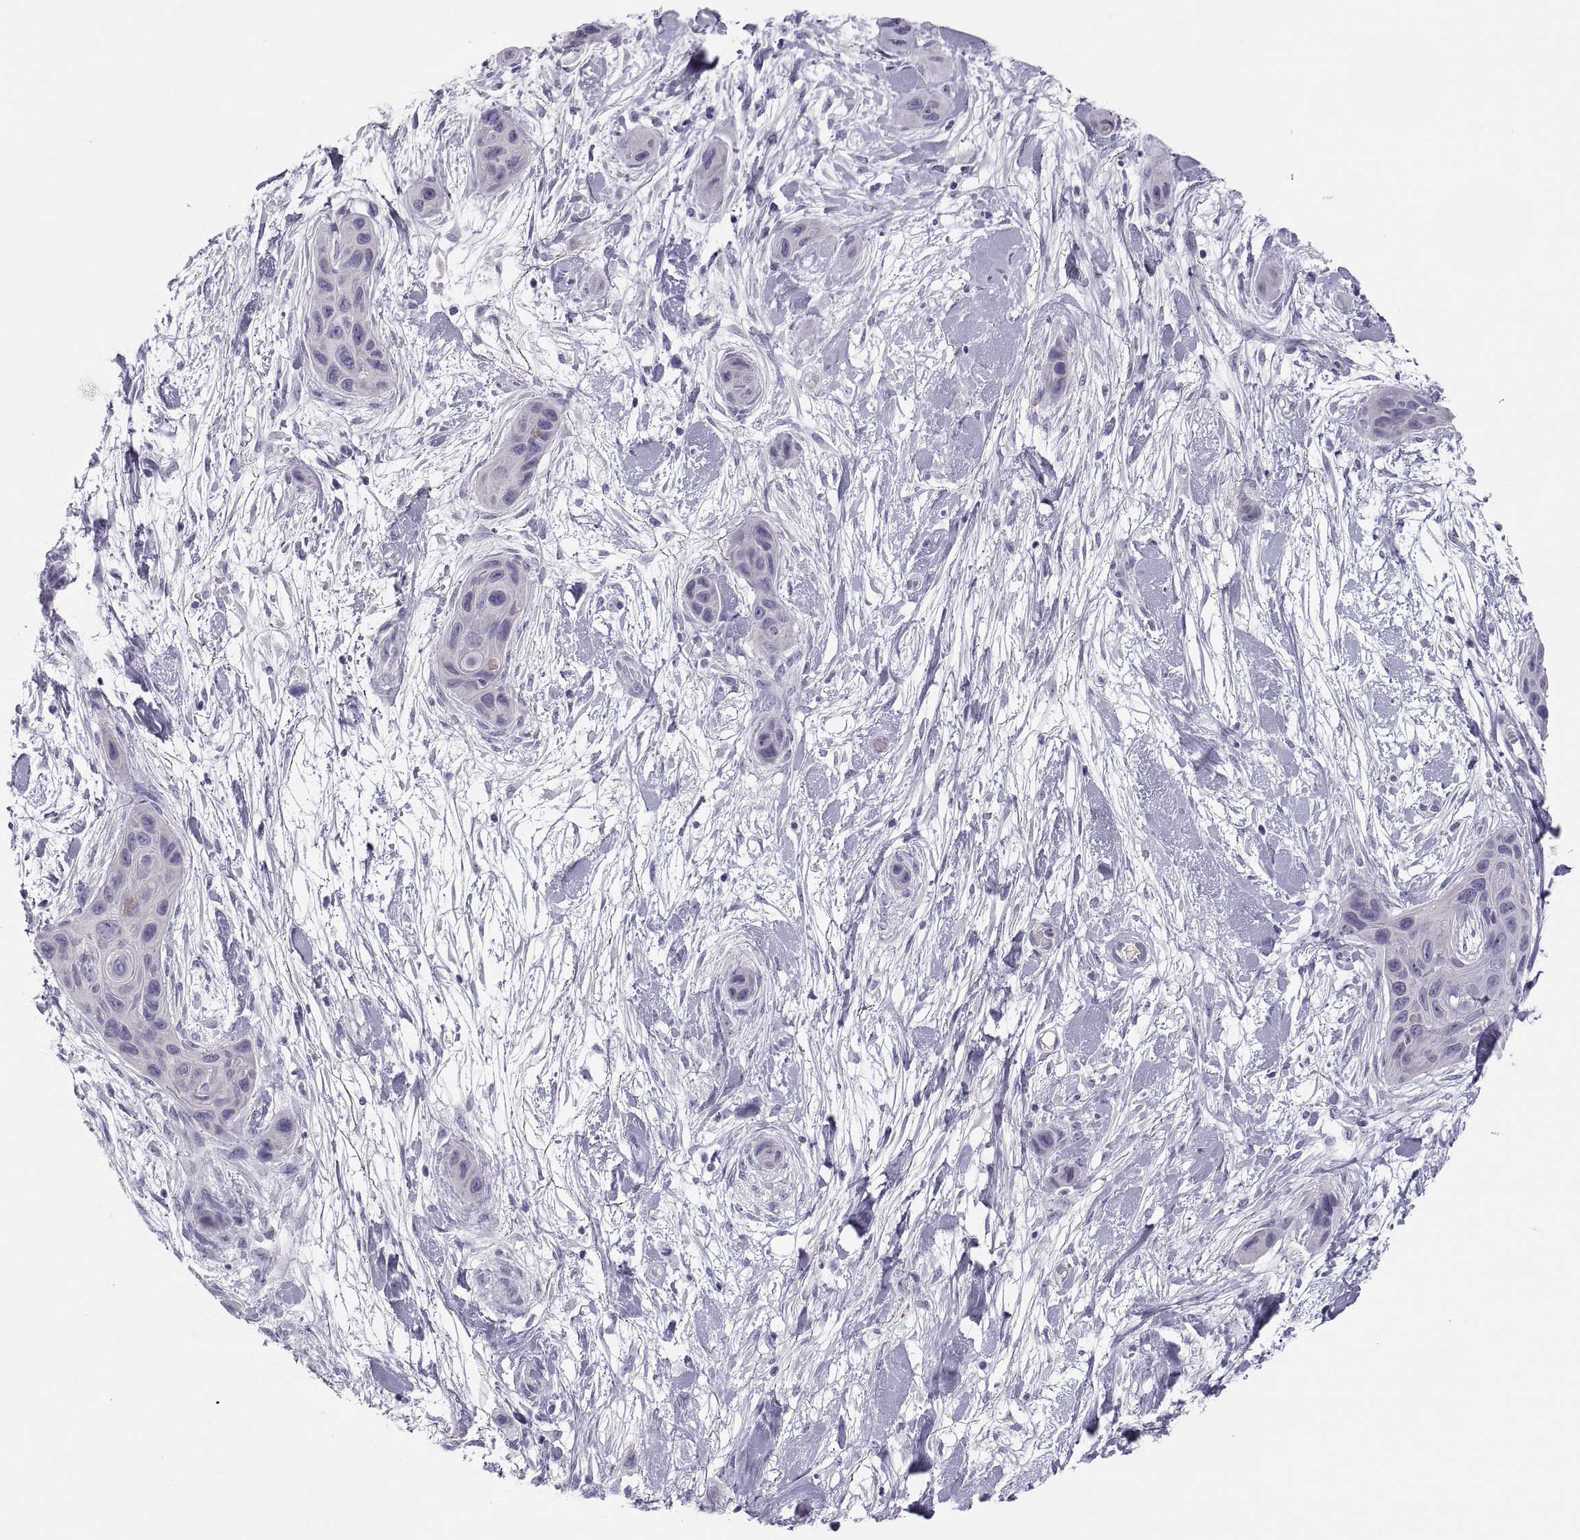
{"staining": {"intensity": "negative", "quantity": "none", "location": "none"}, "tissue": "skin cancer", "cell_type": "Tumor cells", "image_type": "cancer", "snomed": [{"axis": "morphology", "description": "Squamous cell carcinoma, NOS"}, {"axis": "topography", "description": "Skin"}], "caption": "Tumor cells are negative for protein expression in human skin cancer.", "gene": "MAGEB2", "patient": {"sex": "male", "age": 79}}